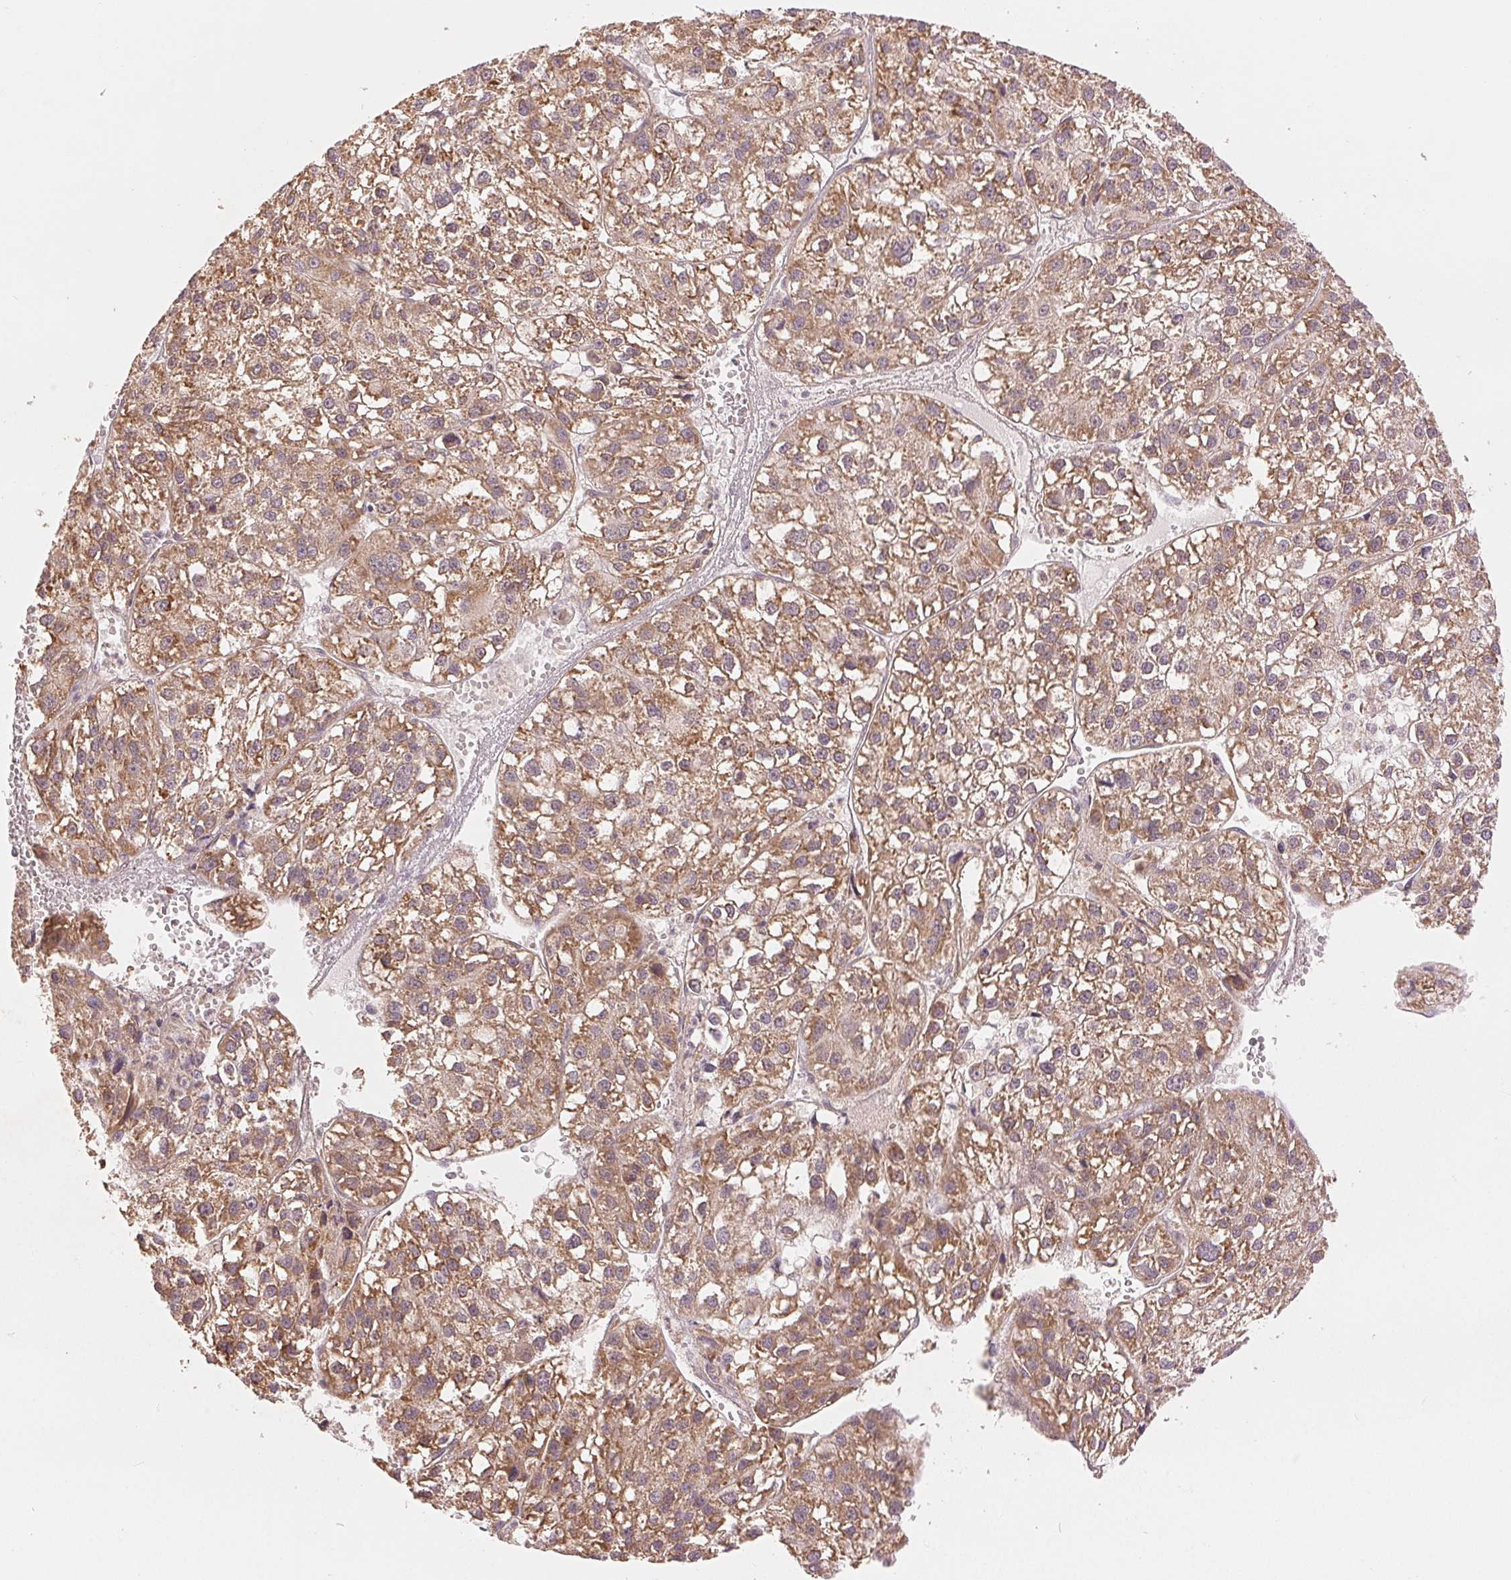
{"staining": {"intensity": "moderate", "quantity": ">75%", "location": "cytoplasmic/membranous"}, "tissue": "liver cancer", "cell_type": "Tumor cells", "image_type": "cancer", "snomed": [{"axis": "morphology", "description": "Carcinoma, Hepatocellular, NOS"}, {"axis": "topography", "description": "Liver"}], "caption": "A histopathology image showing moderate cytoplasmic/membranous positivity in approximately >75% of tumor cells in liver cancer (hepatocellular carcinoma), as visualized by brown immunohistochemical staining.", "gene": "SLC20A1", "patient": {"sex": "female", "age": 70}}